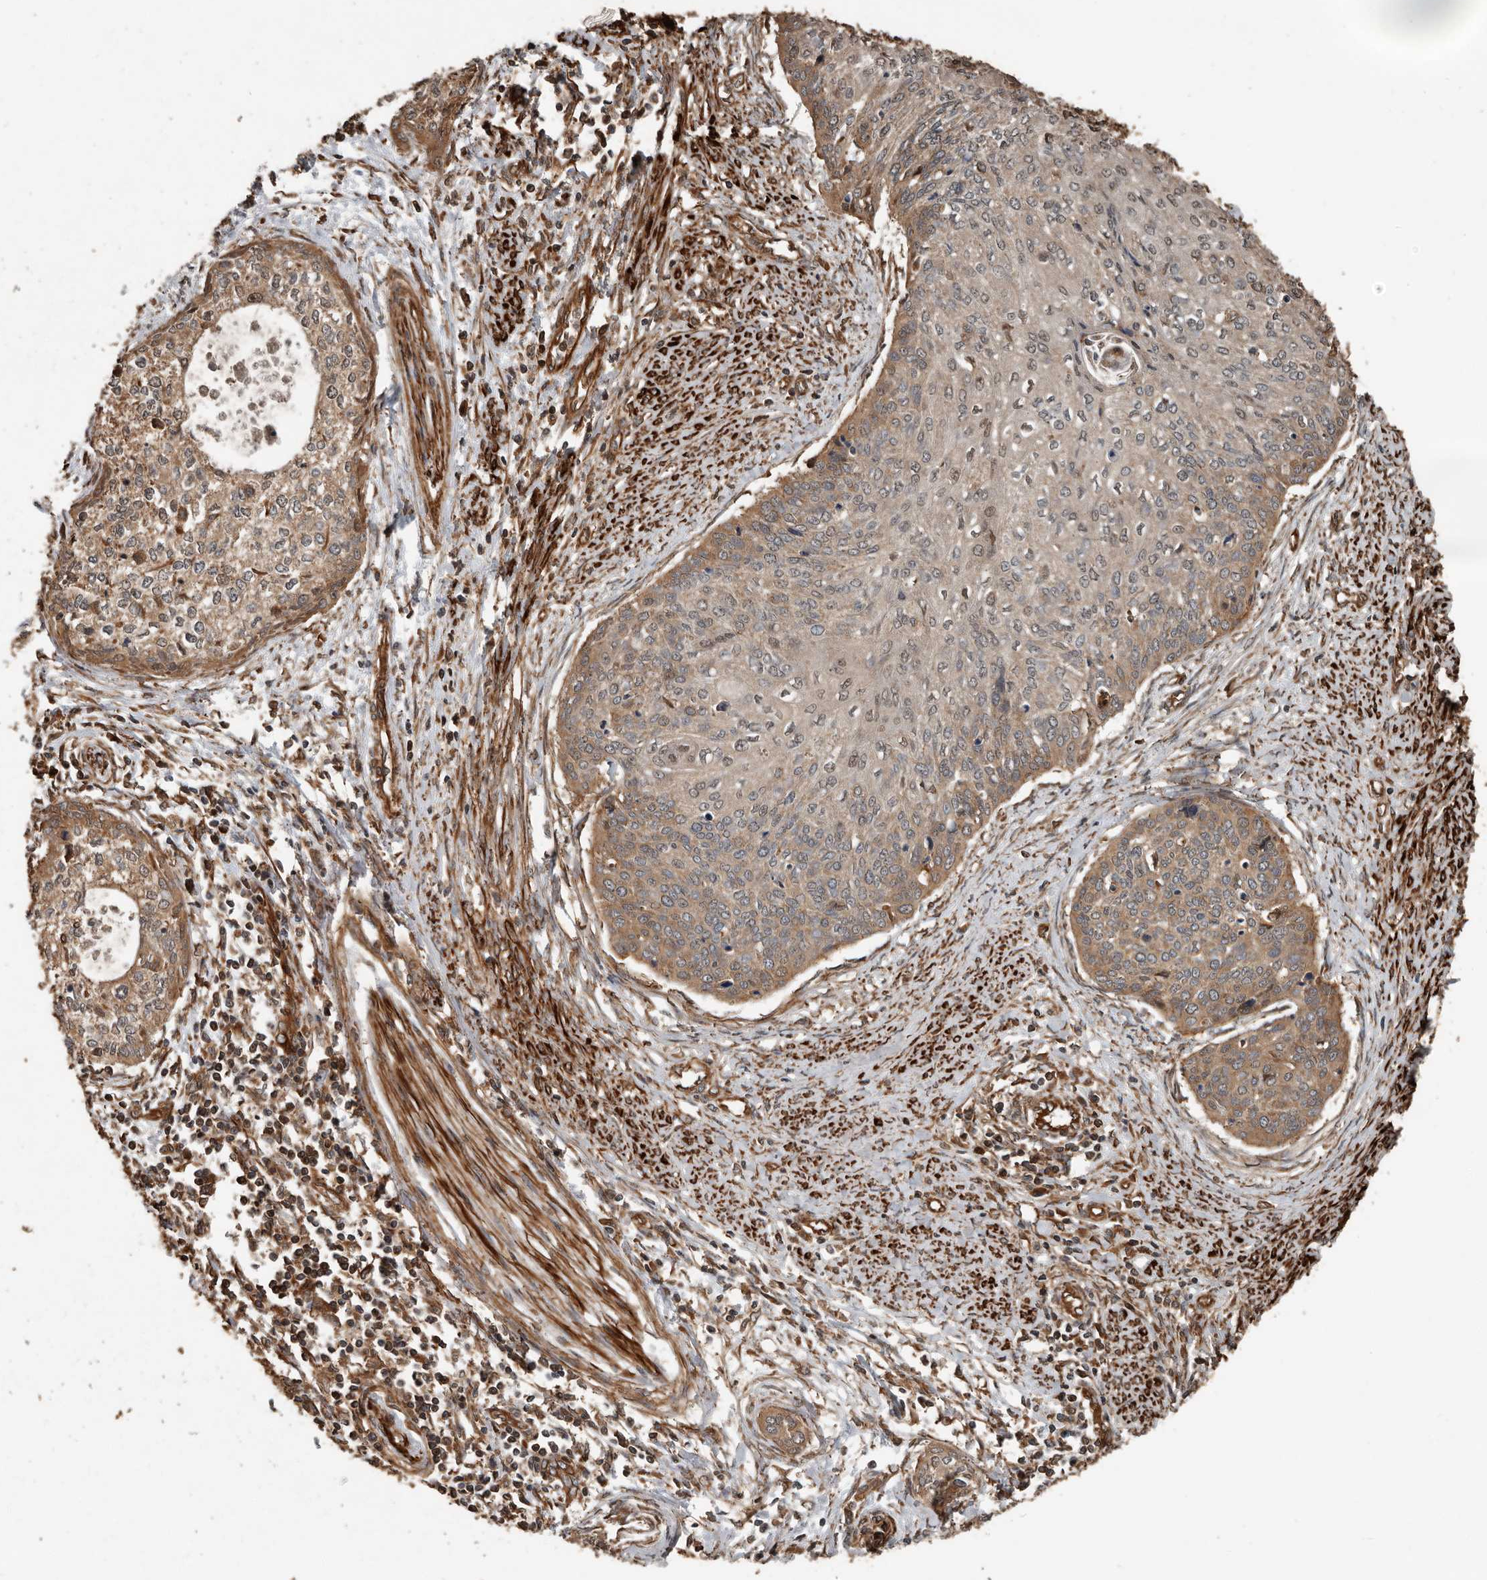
{"staining": {"intensity": "moderate", "quantity": "25%-75%", "location": "cytoplasmic/membranous"}, "tissue": "cervical cancer", "cell_type": "Tumor cells", "image_type": "cancer", "snomed": [{"axis": "morphology", "description": "Squamous cell carcinoma, NOS"}, {"axis": "topography", "description": "Cervix"}], "caption": "Approximately 25%-75% of tumor cells in human squamous cell carcinoma (cervical) exhibit moderate cytoplasmic/membranous protein staining as visualized by brown immunohistochemical staining.", "gene": "YOD1", "patient": {"sex": "female", "age": 37}}